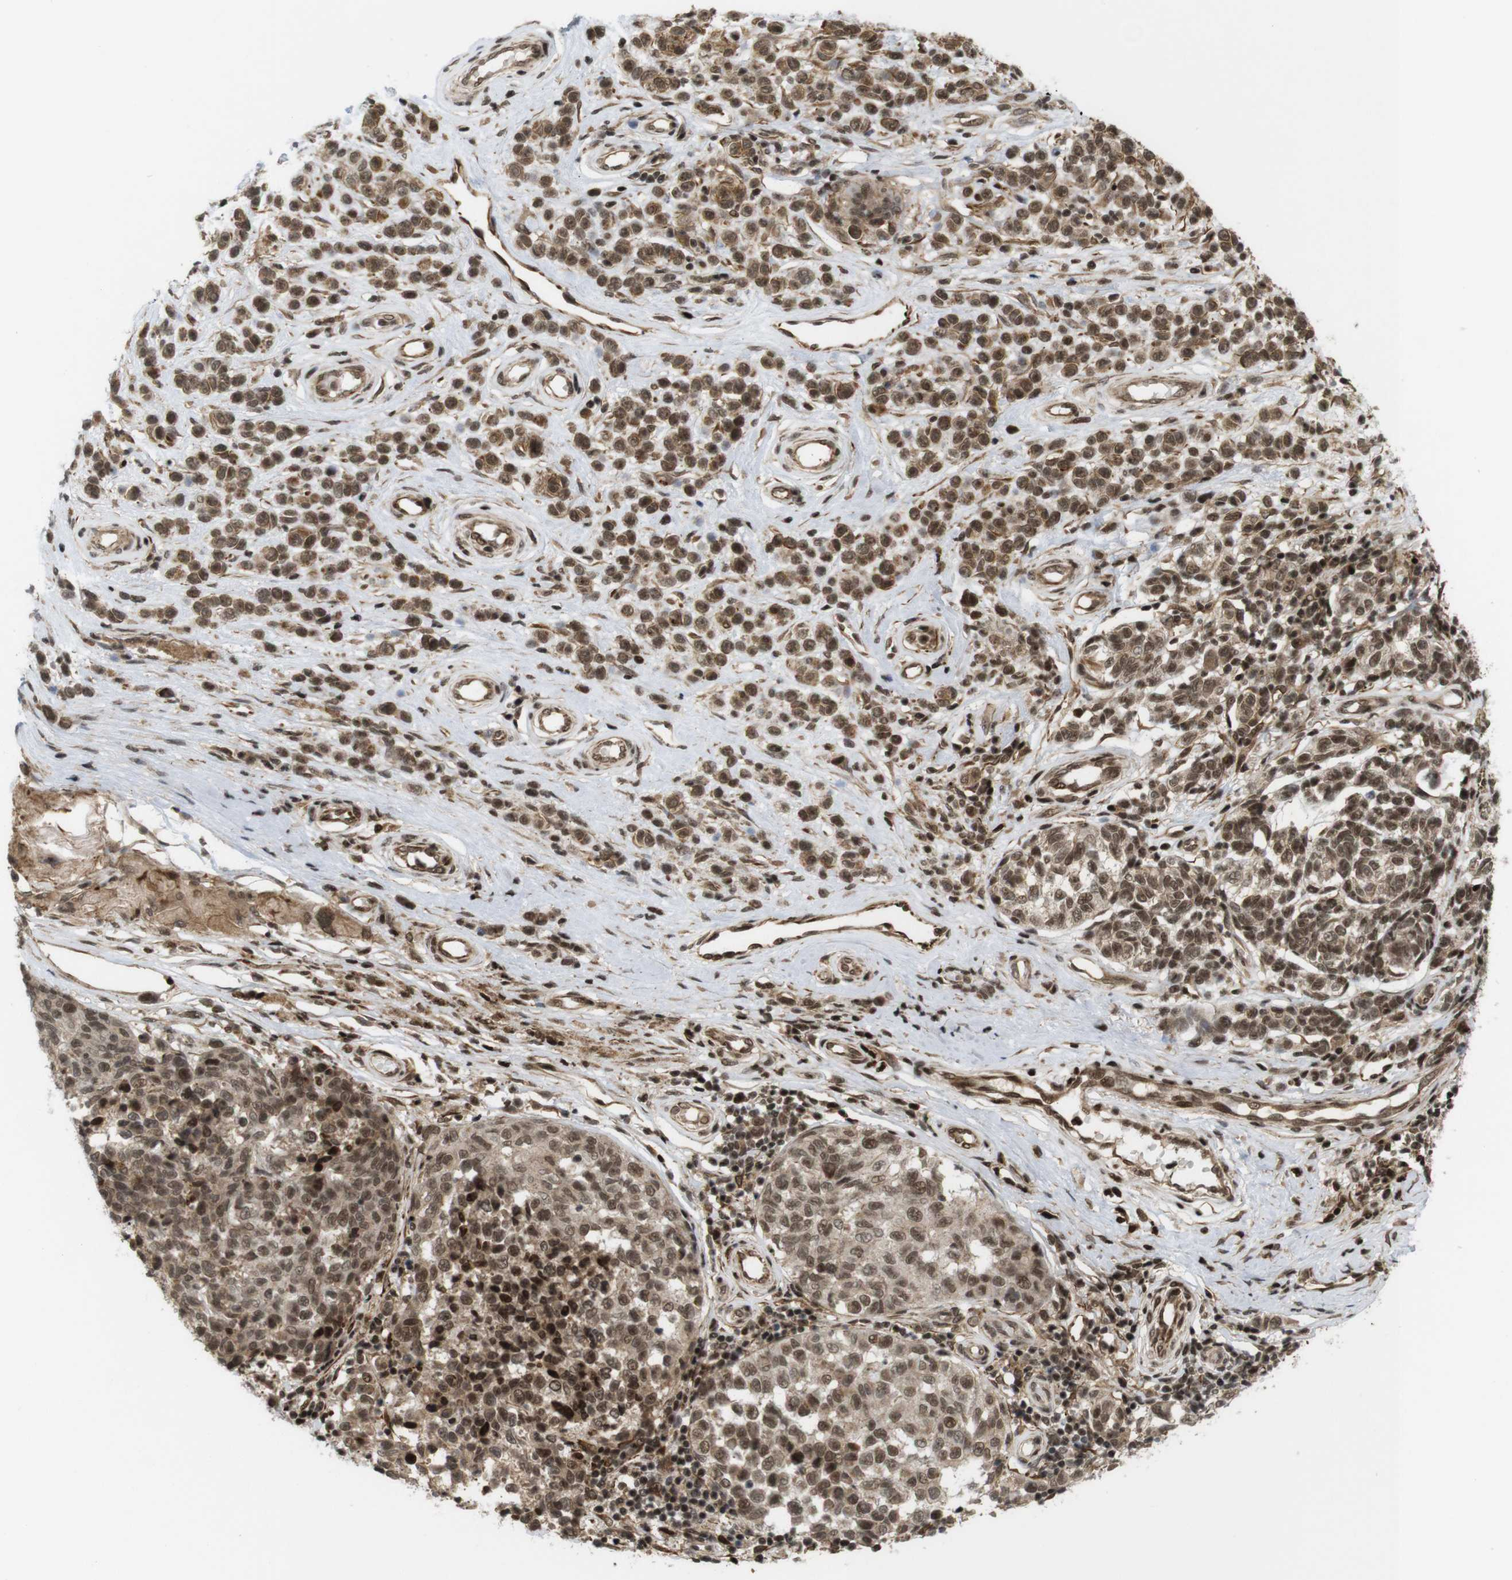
{"staining": {"intensity": "moderate", "quantity": ">75%", "location": "cytoplasmic/membranous,nuclear"}, "tissue": "melanoma", "cell_type": "Tumor cells", "image_type": "cancer", "snomed": [{"axis": "morphology", "description": "Malignant melanoma, NOS"}, {"axis": "topography", "description": "Skin"}], "caption": "IHC staining of melanoma, which displays medium levels of moderate cytoplasmic/membranous and nuclear staining in about >75% of tumor cells indicating moderate cytoplasmic/membranous and nuclear protein staining. The staining was performed using DAB (brown) for protein detection and nuclei were counterstained in hematoxylin (blue).", "gene": "SP2", "patient": {"sex": "female", "age": 64}}